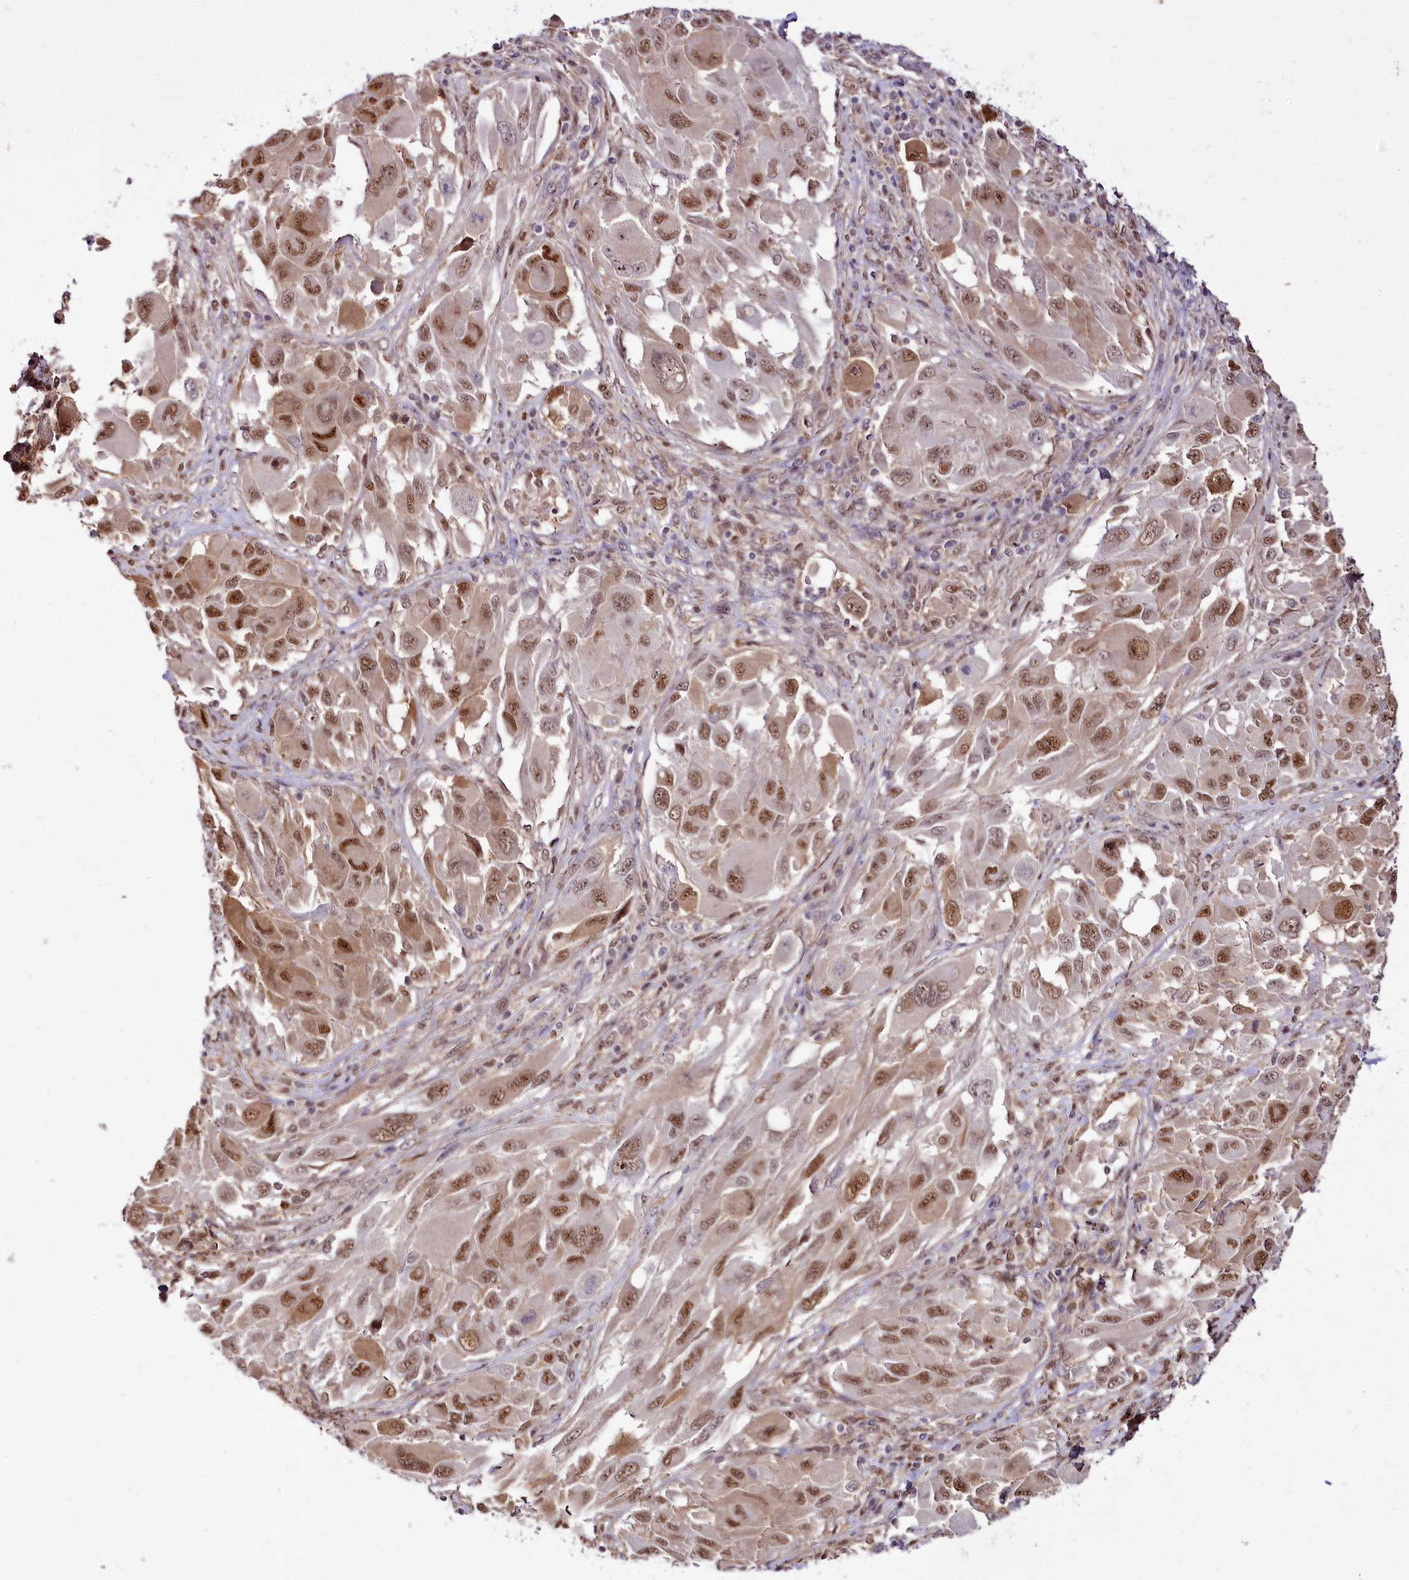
{"staining": {"intensity": "moderate", "quantity": ">75%", "location": "nuclear"}, "tissue": "melanoma", "cell_type": "Tumor cells", "image_type": "cancer", "snomed": [{"axis": "morphology", "description": "Malignant melanoma, NOS"}, {"axis": "topography", "description": "Skin"}], "caption": "Malignant melanoma was stained to show a protein in brown. There is medium levels of moderate nuclear staining in about >75% of tumor cells.", "gene": "GNL3L", "patient": {"sex": "female", "age": 91}}